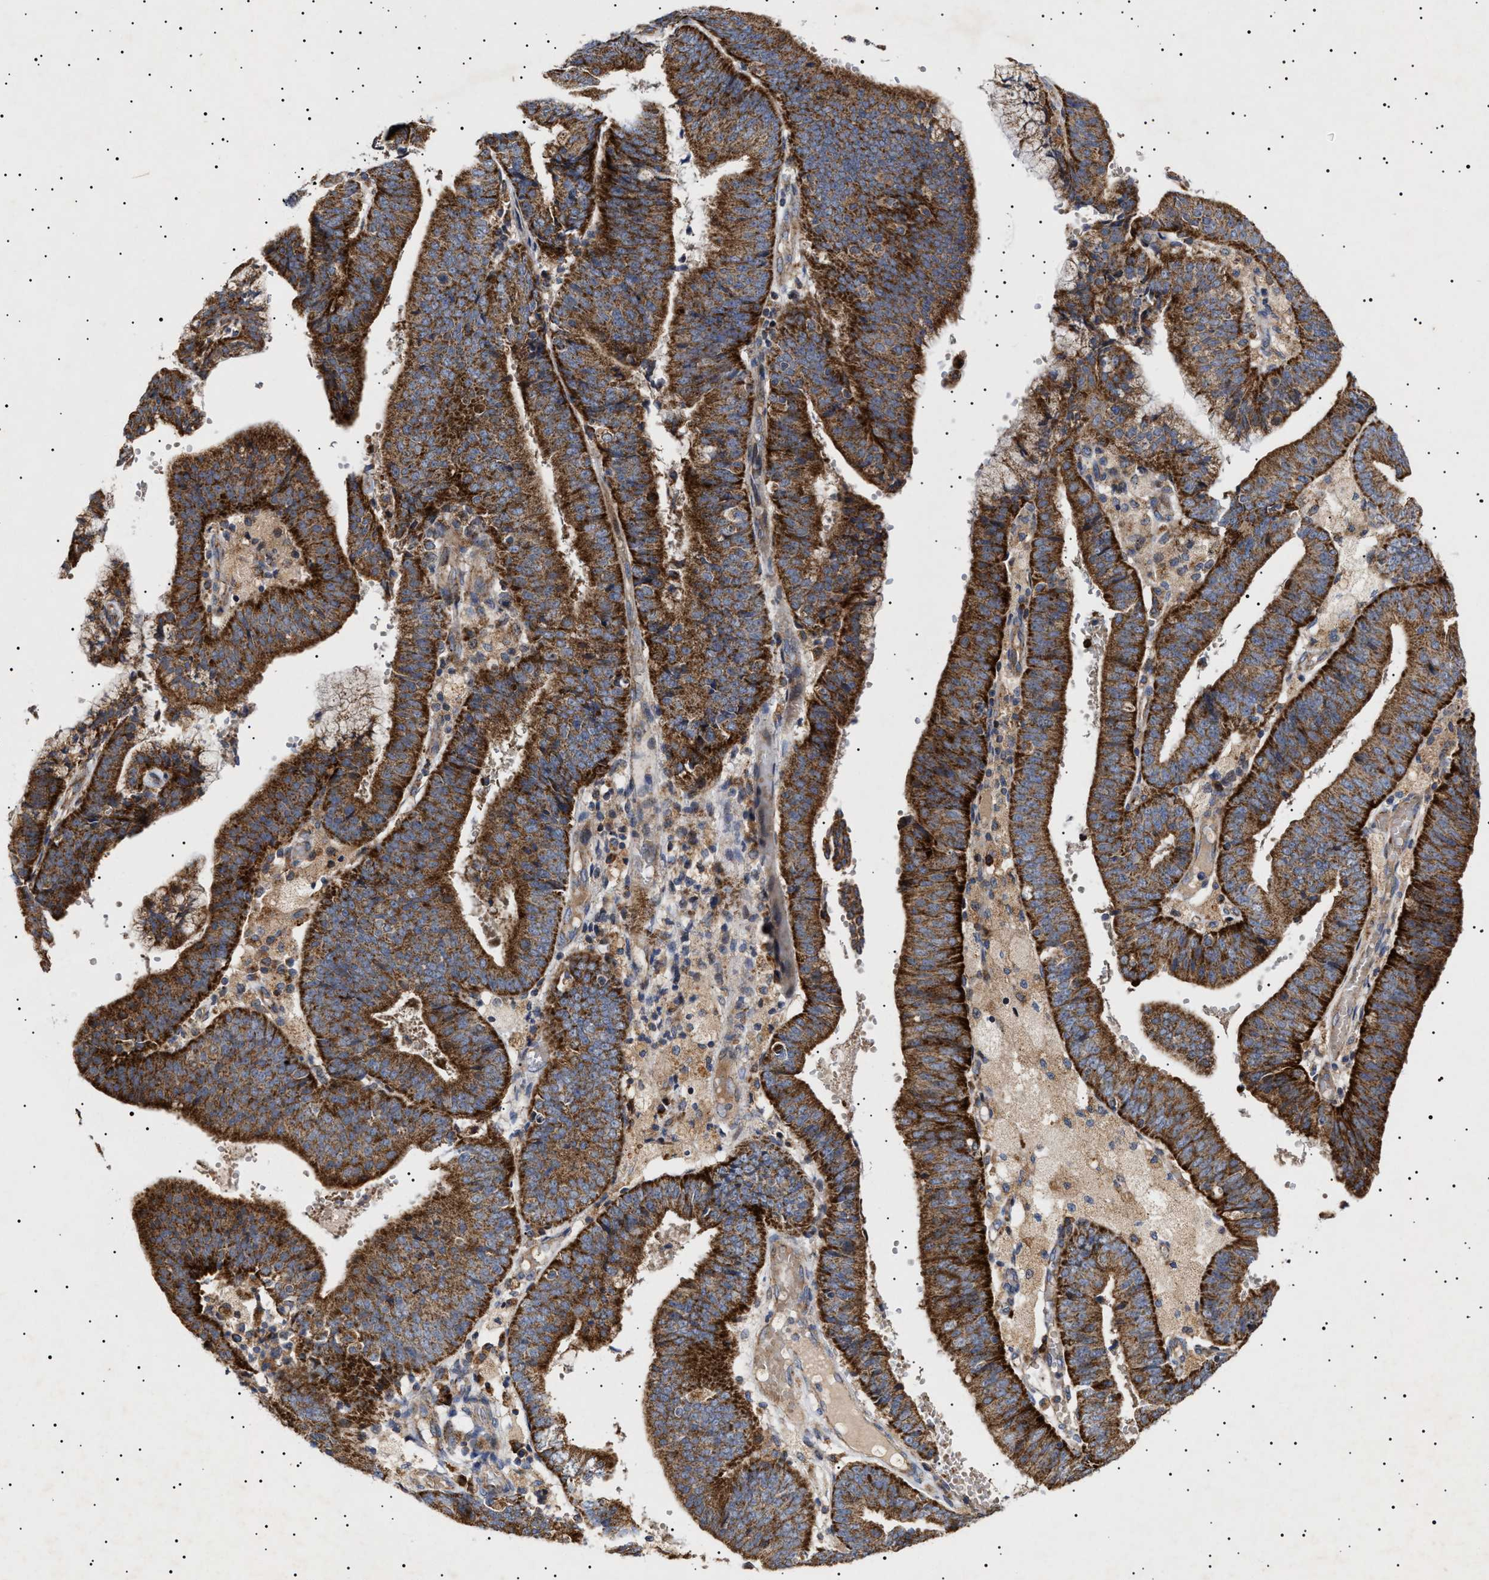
{"staining": {"intensity": "strong", "quantity": ">75%", "location": "cytoplasmic/membranous"}, "tissue": "endometrial cancer", "cell_type": "Tumor cells", "image_type": "cancer", "snomed": [{"axis": "morphology", "description": "Adenocarcinoma, NOS"}, {"axis": "topography", "description": "Endometrium"}], "caption": "Protein staining shows strong cytoplasmic/membranous positivity in approximately >75% of tumor cells in adenocarcinoma (endometrial). The protein of interest is shown in brown color, while the nuclei are stained blue.", "gene": "MRPL10", "patient": {"sex": "female", "age": 63}}